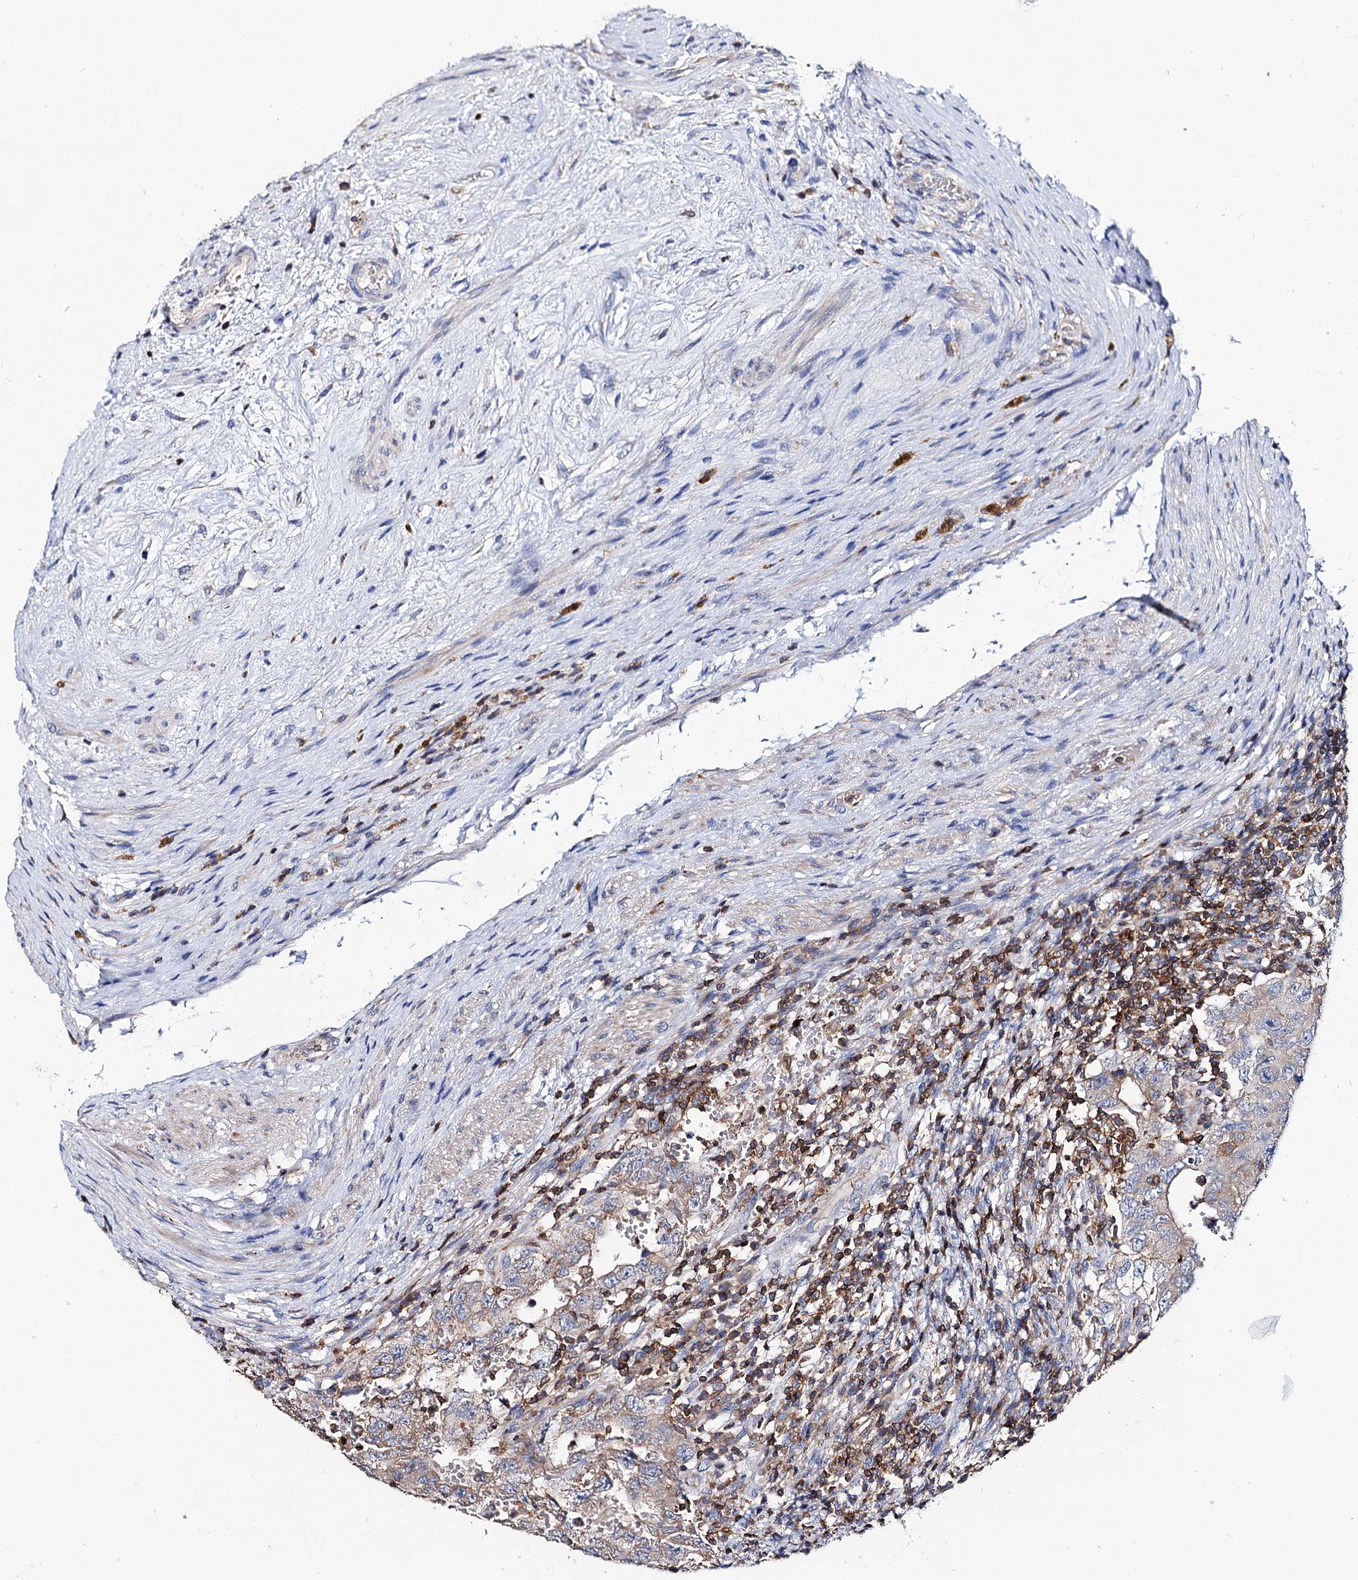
{"staining": {"intensity": "moderate", "quantity": ">75%", "location": "cytoplasmic/membranous"}, "tissue": "testis cancer", "cell_type": "Tumor cells", "image_type": "cancer", "snomed": [{"axis": "morphology", "description": "Carcinoma, Embryonal, NOS"}, {"axis": "topography", "description": "Testis"}], "caption": "Embryonal carcinoma (testis) stained for a protein (brown) shows moderate cytoplasmic/membranous positive positivity in about >75% of tumor cells.", "gene": "UBASH3B", "patient": {"sex": "male", "age": 26}}